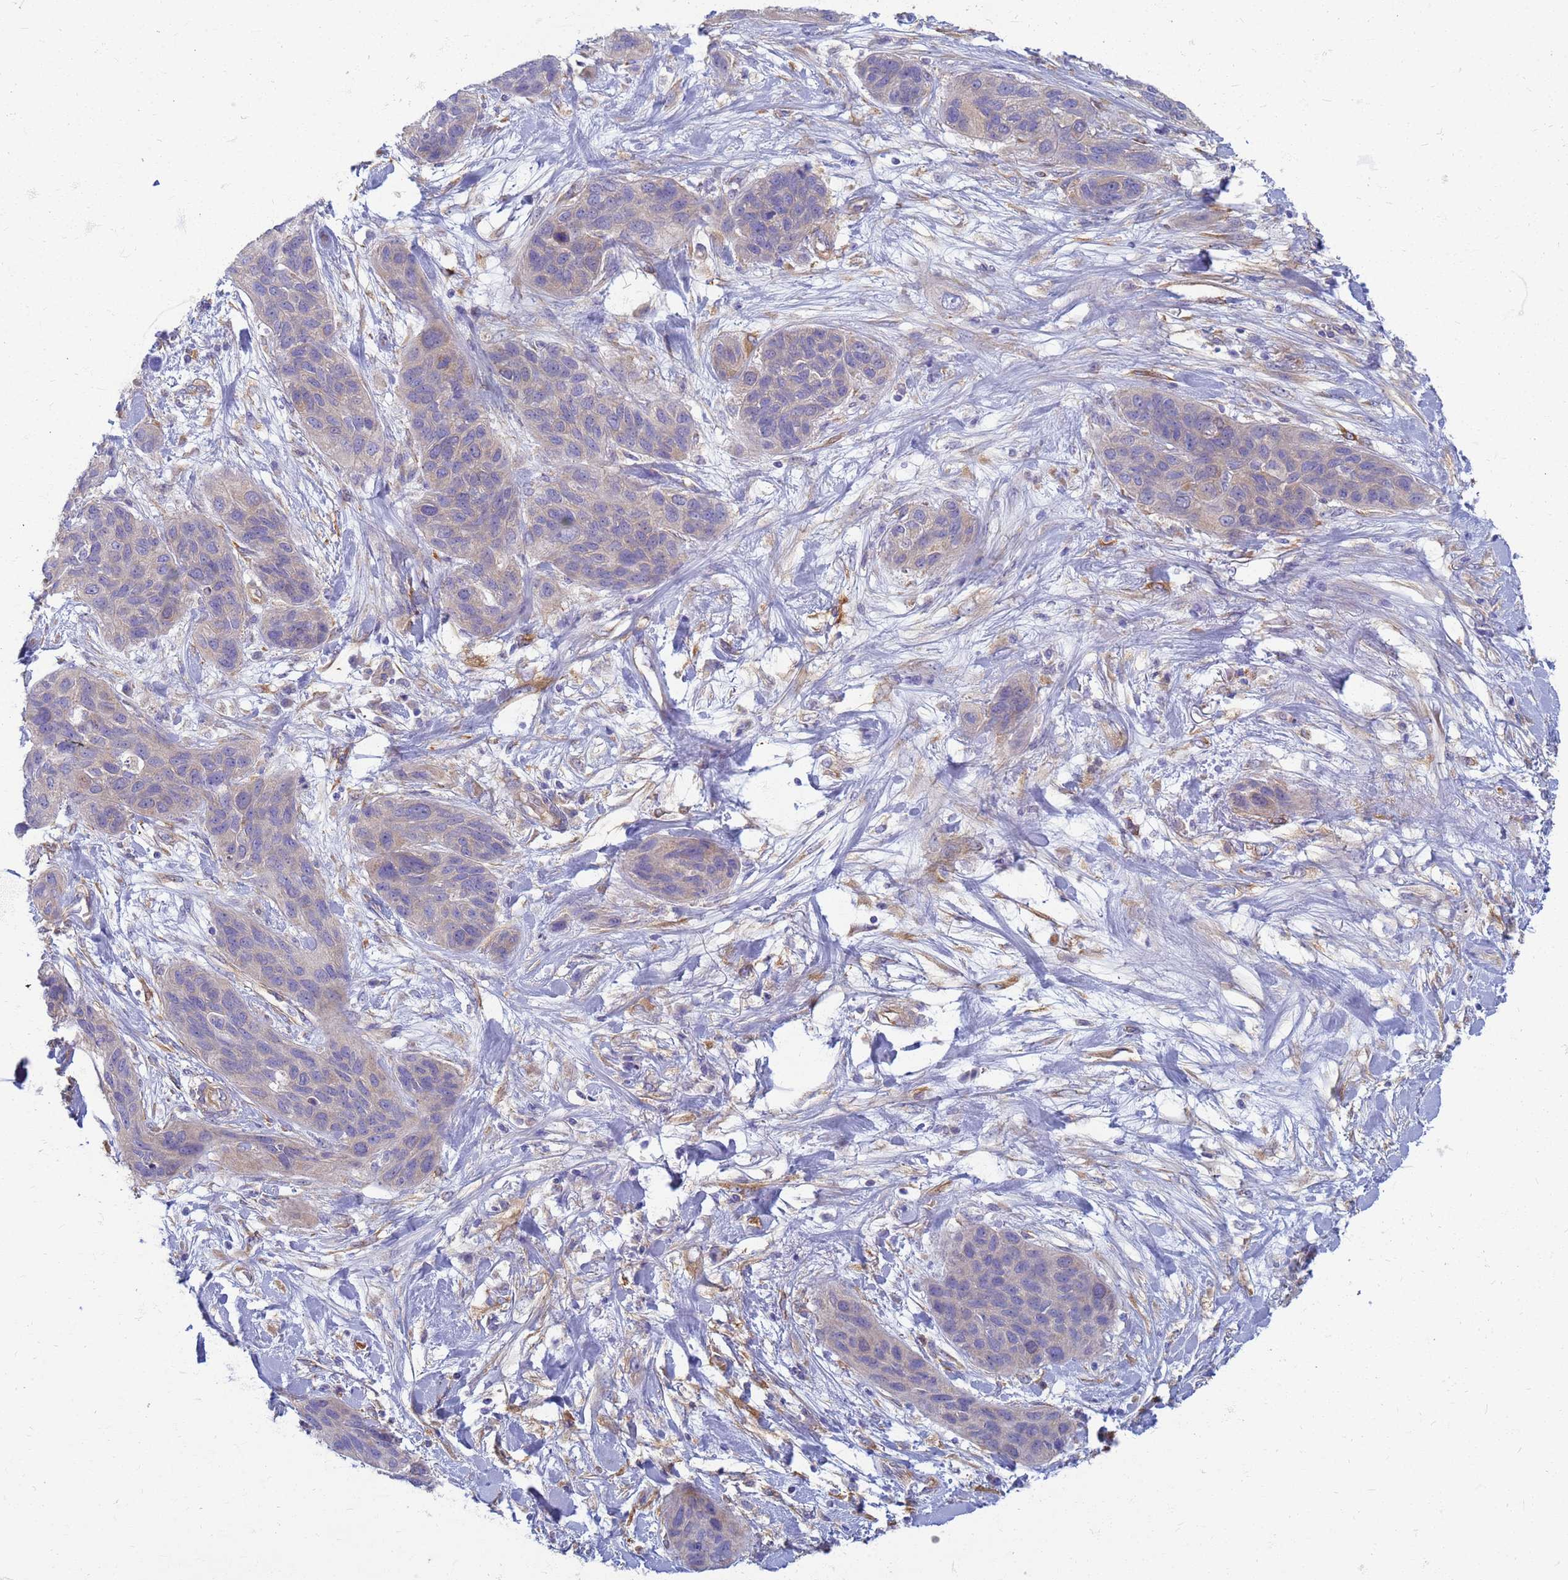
{"staining": {"intensity": "weak", "quantity": "<25%", "location": "cytoplasmic/membranous"}, "tissue": "lung cancer", "cell_type": "Tumor cells", "image_type": "cancer", "snomed": [{"axis": "morphology", "description": "Squamous cell carcinoma, NOS"}, {"axis": "topography", "description": "Lung"}], "caption": "An immunohistochemistry micrograph of lung squamous cell carcinoma is shown. There is no staining in tumor cells of lung squamous cell carcinoma.", "gene": "EEA1", "patient": {"sex": "female", "age": 70}}